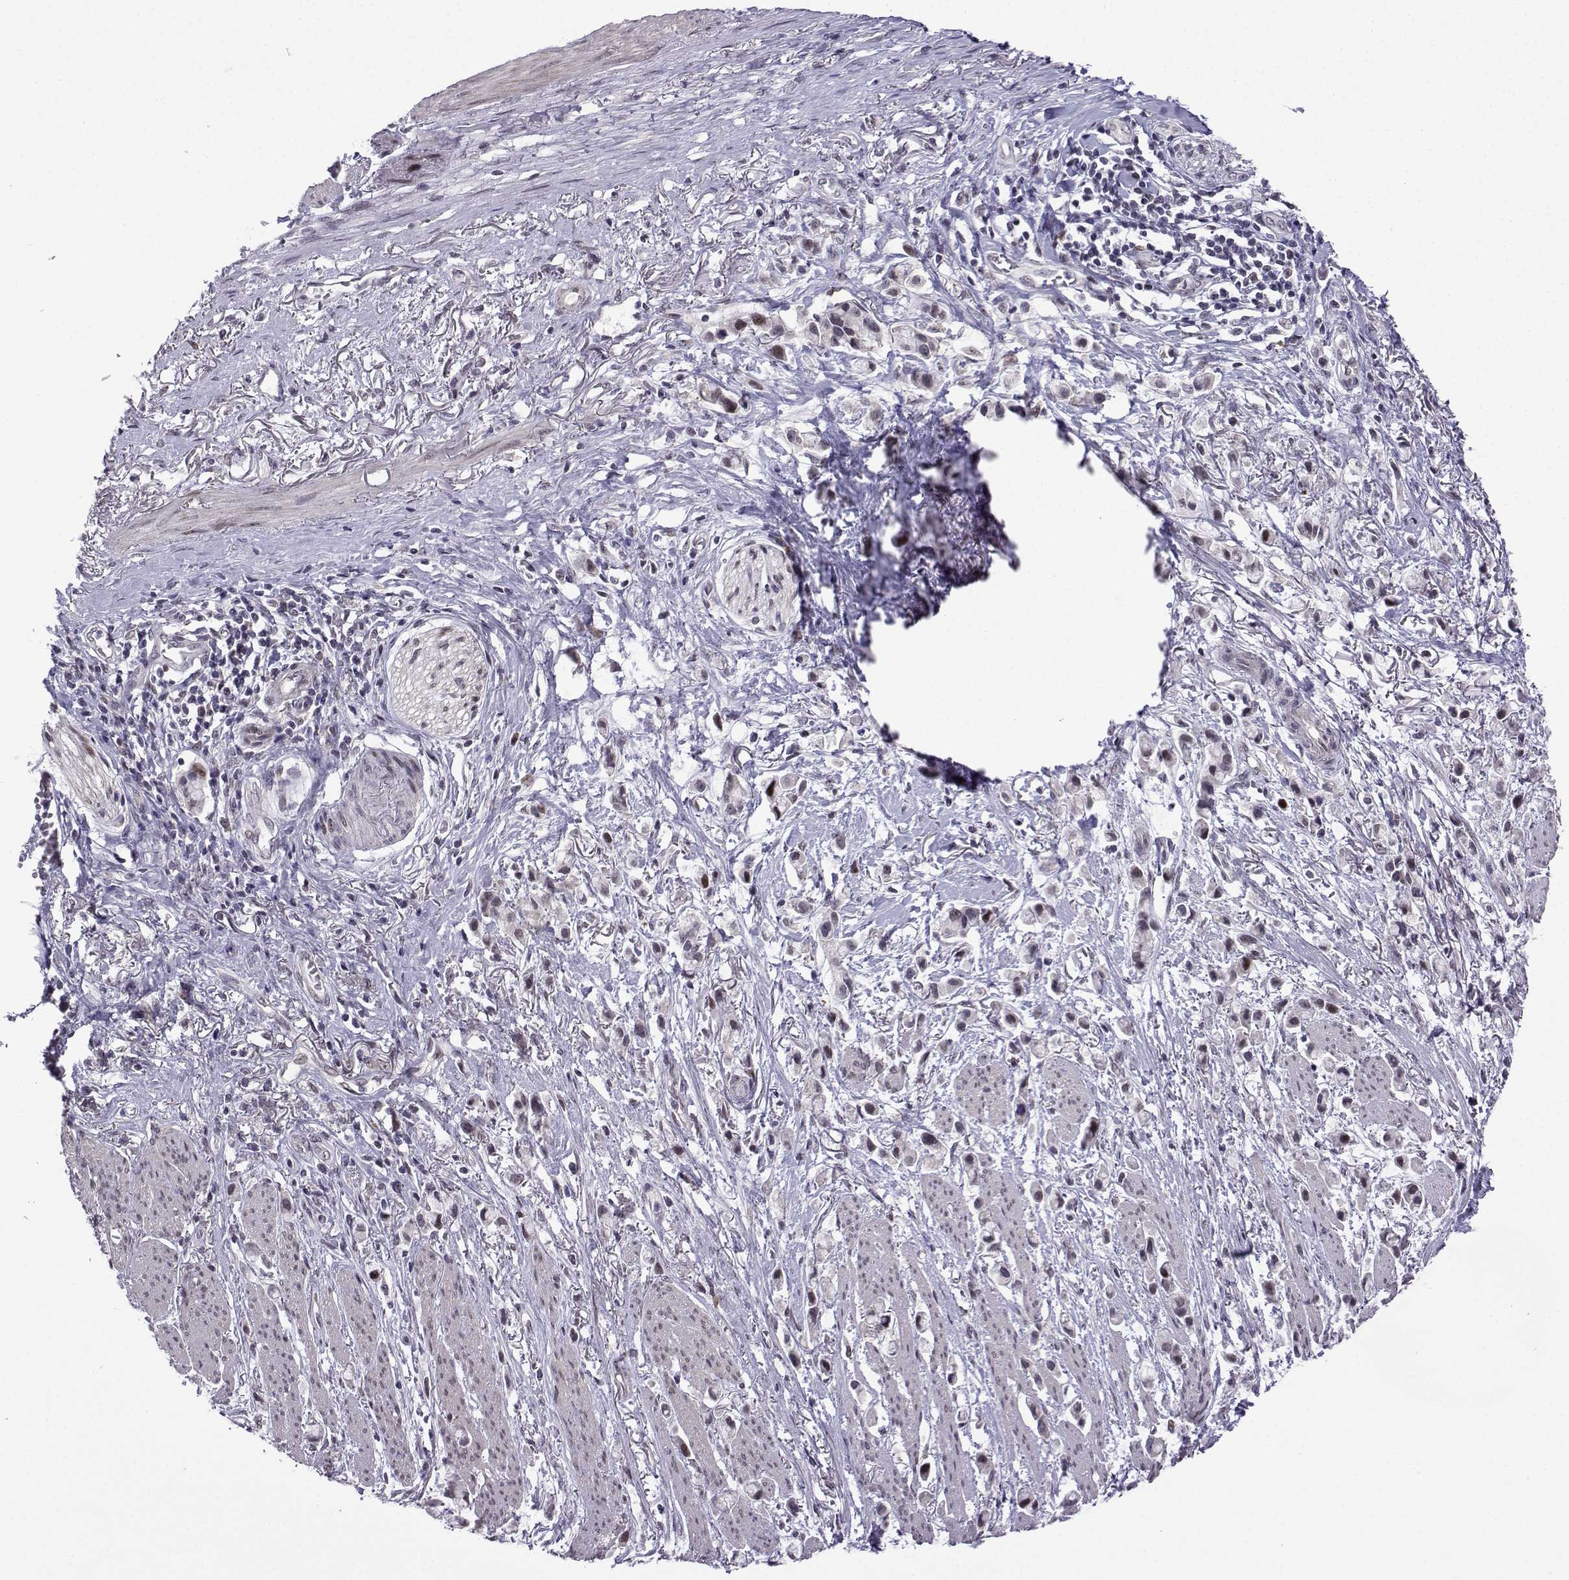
{"staining": {"intensity": "weak", "quantity": "25%-75%", "location": "nuclear"}, "tissue": "stomach cancer", "cell_type": "Tumor cells", "image_type": "cancer", "snomed": [{"axis": "morphology", "description": "Adenocarcinoma, NOS"}, {"axis": "topography", "description": "Stomach"}], "caption": "IHC micrograph of neoplastic tissue: human stomach adenocarcinoma stained using immunohistochemistry displays low levels of weak protein expression localized specifically in the nuclear of tumor cells, appearing as a nuclear brown color.", "gene": "FGF3", "patient": {"sex": "female", "age": 81}}